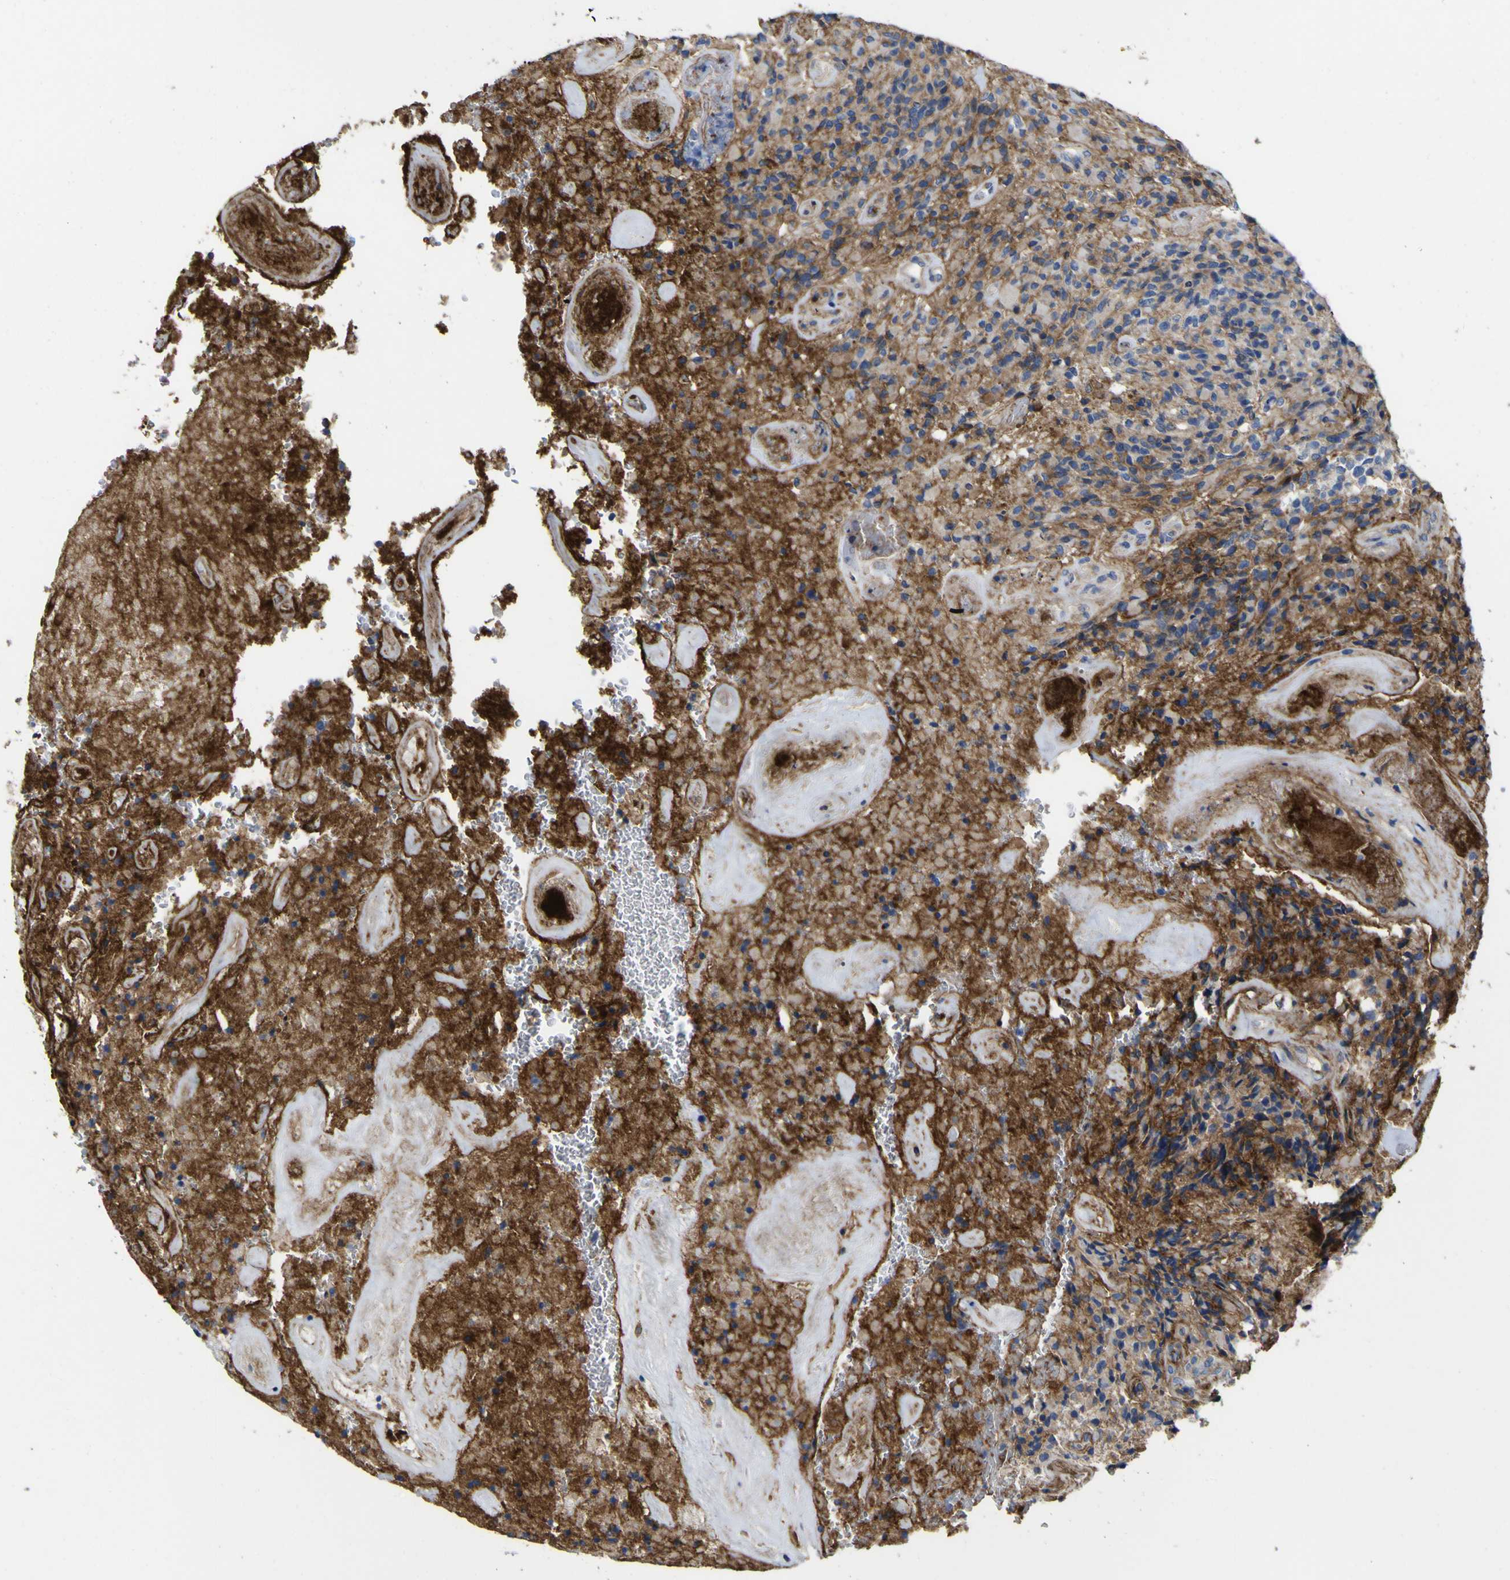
{"staining": {"intensity": "moderate", "quantity": "25%-75%", "location": "cytoplasmic/membranous"}, "tissue": "glioma", "cell_type": "Tumor cells", "image_type": "cancer", "snomed": [{"axis": "morphology", "description": "Glioma, malignant, High grade"}, {"axis": "topography", "description": "Brain"}], "caption": "IHC of malignant glioma (high-grade) exhibits medium levels of moderate cytoplasmic/membranous expression in approximately 25%-75% of tumor cells. (DAB (3,3'-diaminobenzidine) IHC, brown staining for protein, blue staining for nuclei).", "gene": "CD151", "patient": {"sex": "male", "age": 71}}